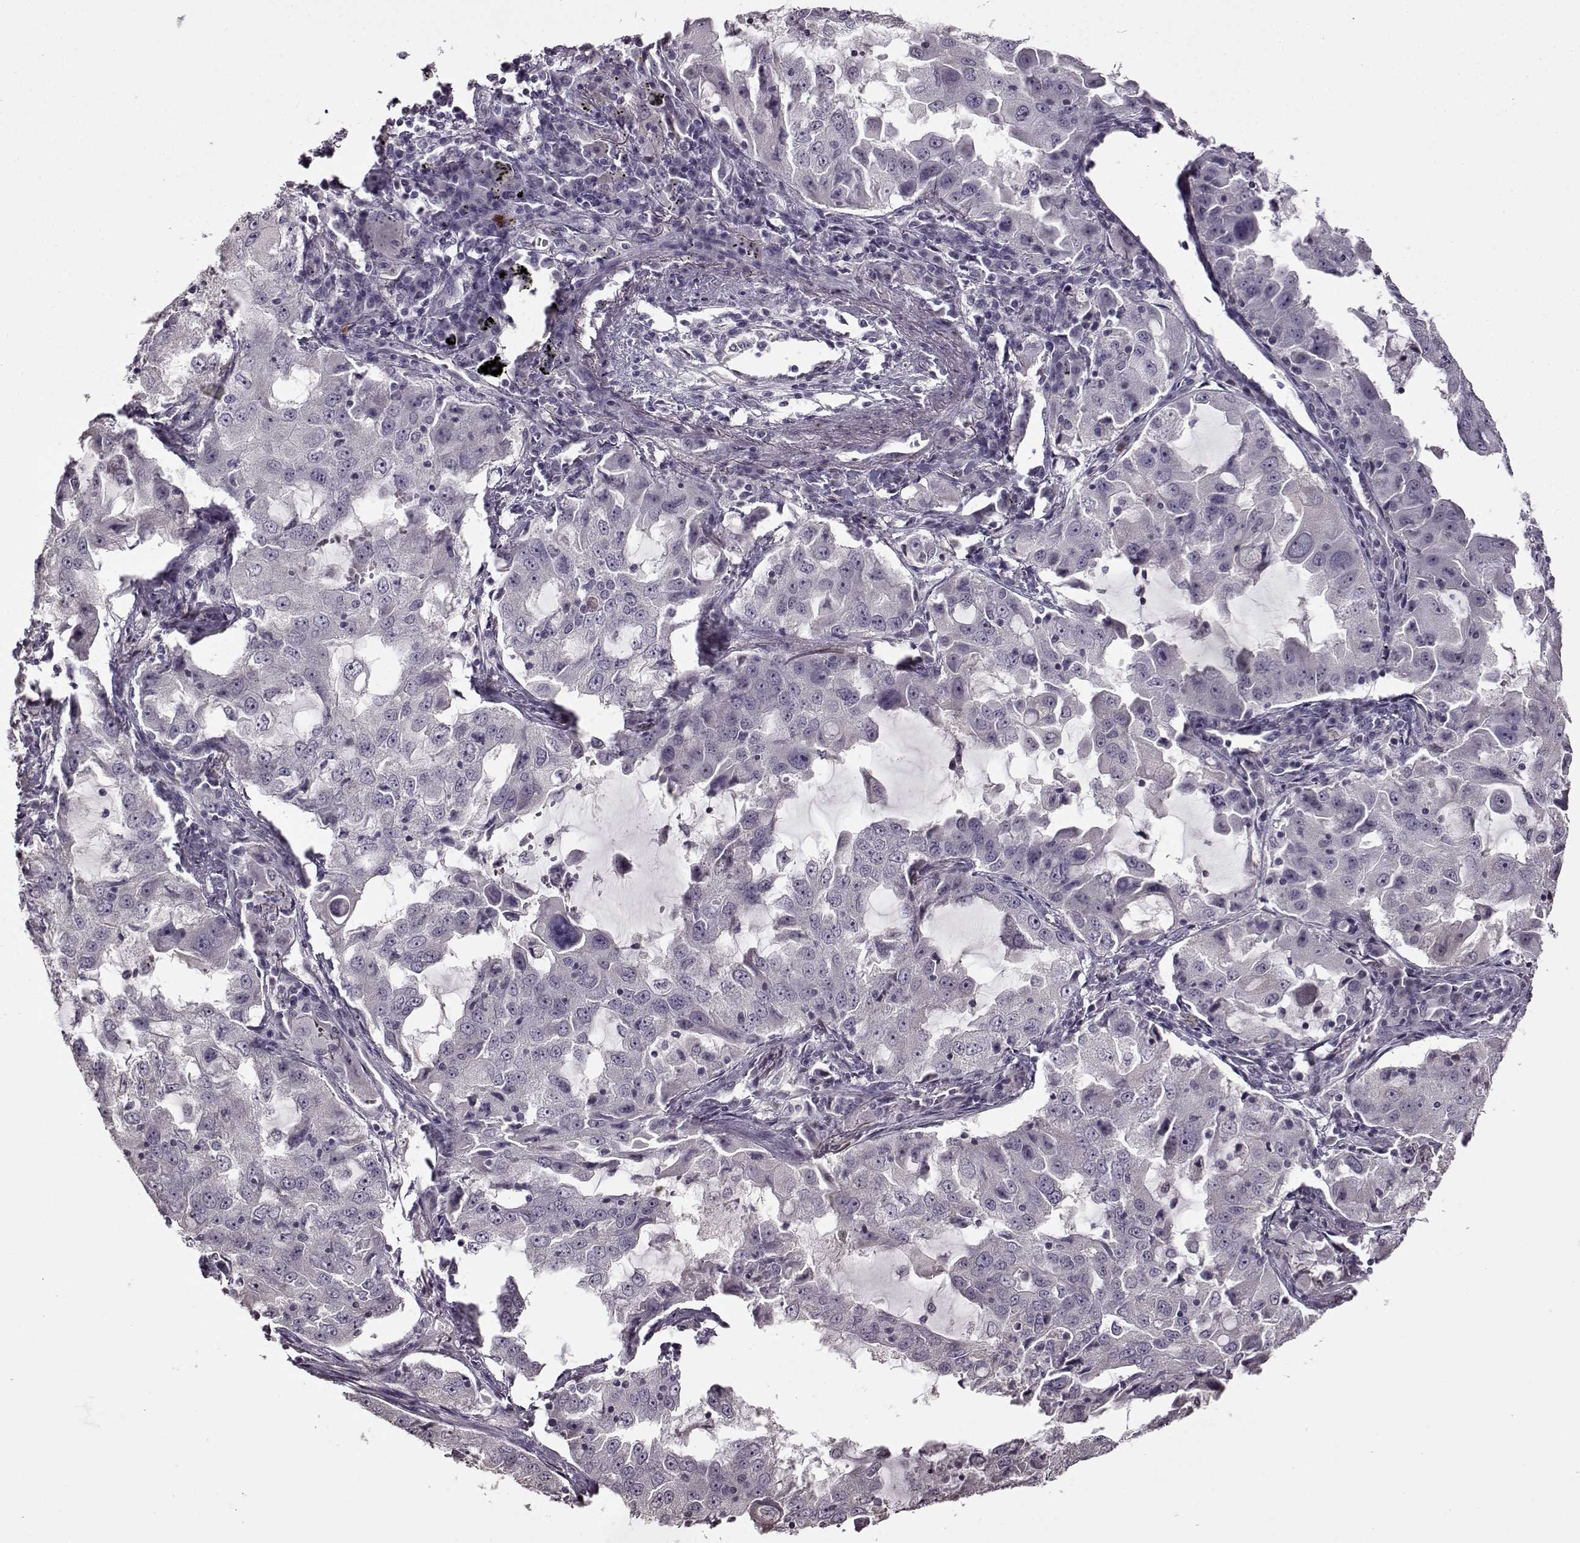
{"staining": {"intensity": "negative", "quantity": "none", "location": "none"}, "tissue": "lung cancer", "cell_type": "Tumor cells", "image_type": "cancer", "snomed": [{"axis": "morphology", "description": "Adenocarcinoma, NOS"}, {"axis": "topography", "description": "Lung"}], "caption": "Immunohistochemistry photomicrograph of human lung cancer (adenocarcinoma) stained for a protein (brown), which displays no expression in tumor cells. (Immunohistochemistry (ihc), brightfield microscopy, high magnification).", "gene": "FSHB", "patient": {"sex": "female", "age": 61}}